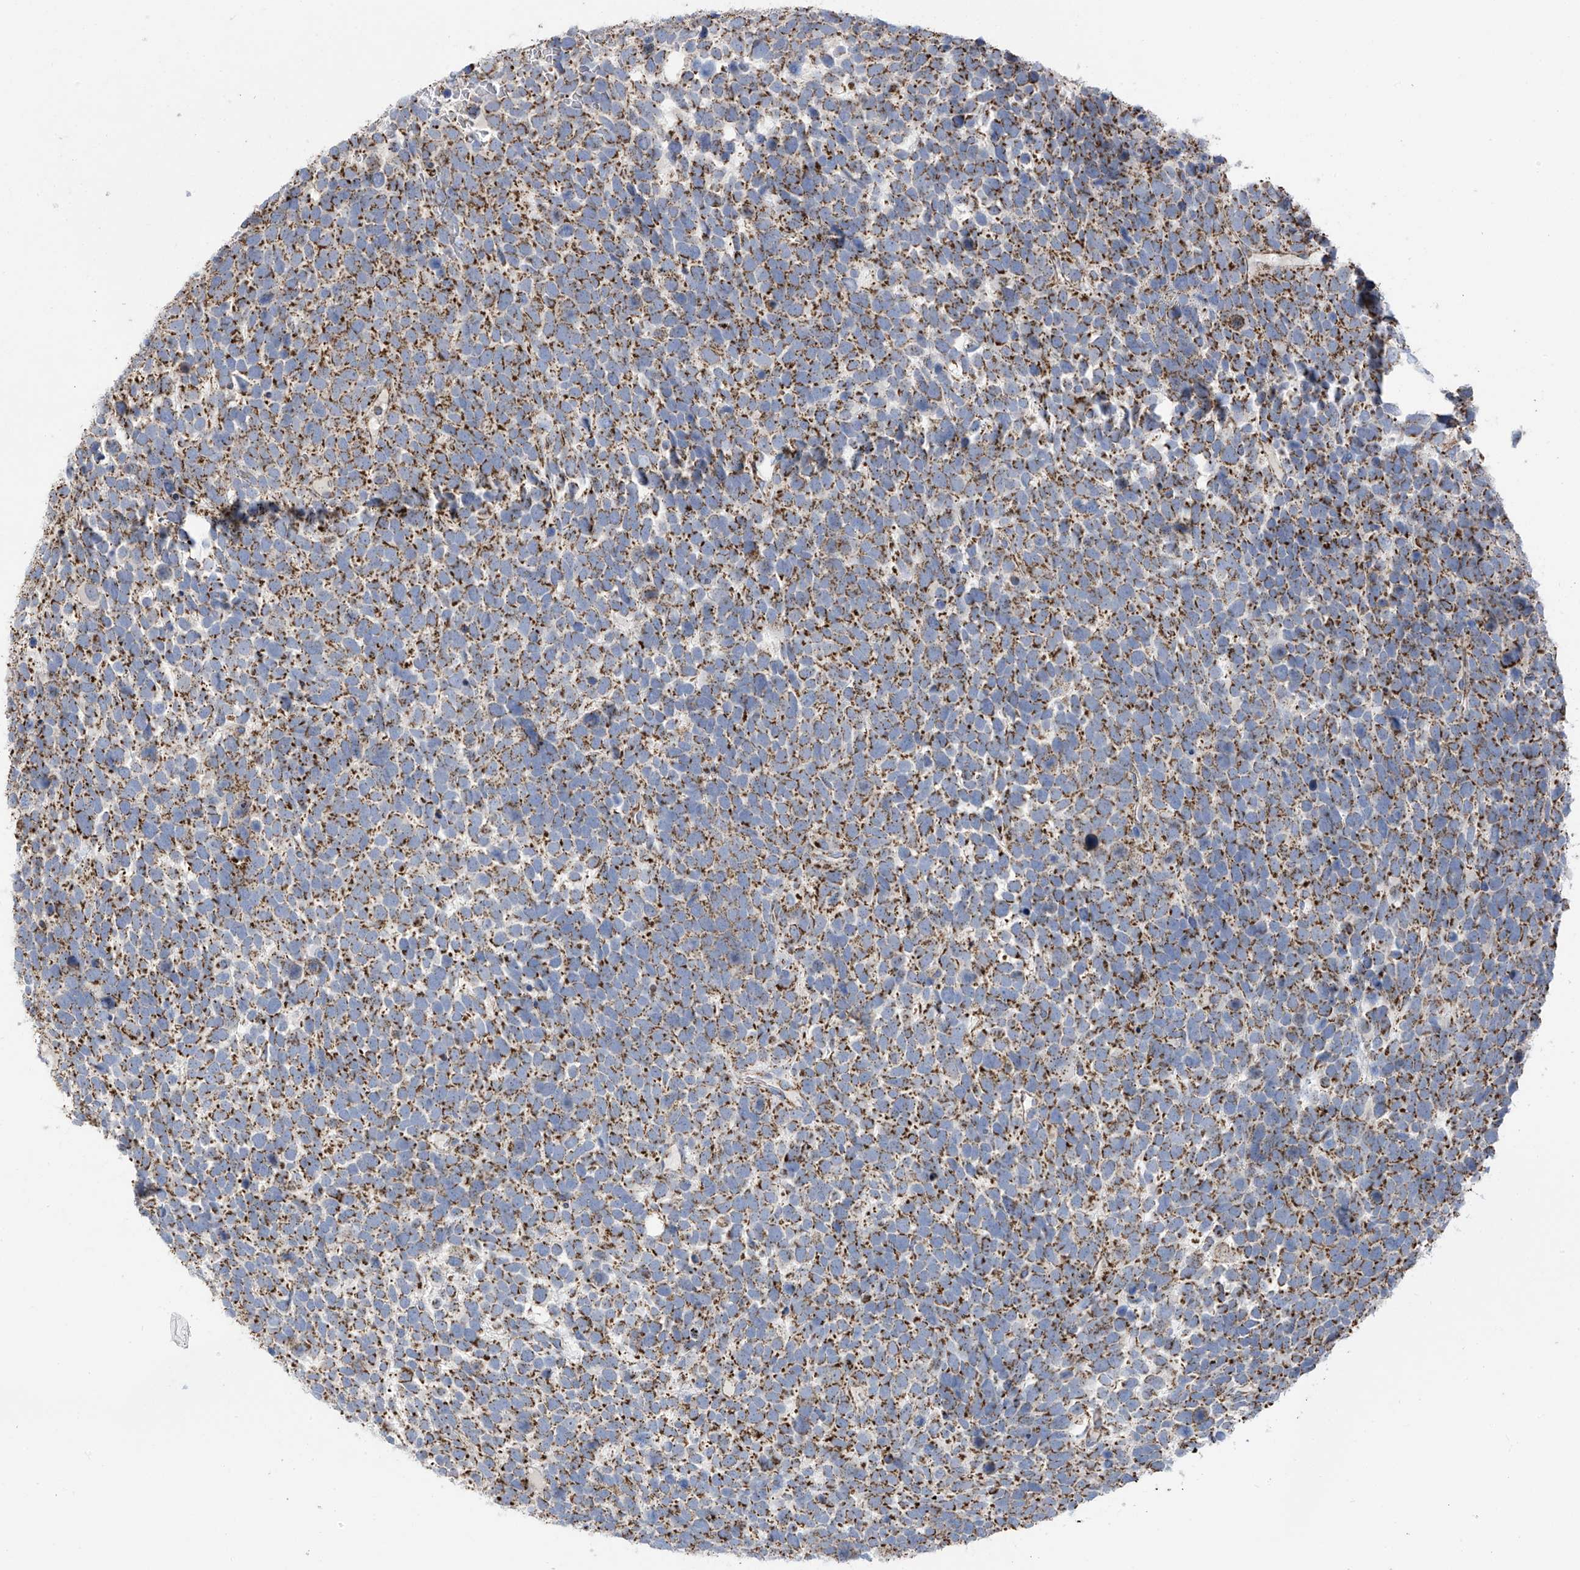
{"staining": {"intensity": "strong", "quantity": ">75%", "location": "cytoplasmic/membranous"}, "tissue": "urothelial cancer", "cell_type": "Tumor cells", "image_type": "cancer", "snomed": [{"axis": "morphology", "description": "Urothelial carcinoma, High grade"}, {"axis": "topography", "description": "Urinary bladder"}], "caption": "Urothelial cancer stained with DAB immunohistochemistry reveals high levels of strong cytoplasmic/membranous expression in about >75% of tumor cells.", "gene": "PNPT1", "patient": {"sex": "female", "age": 82}}